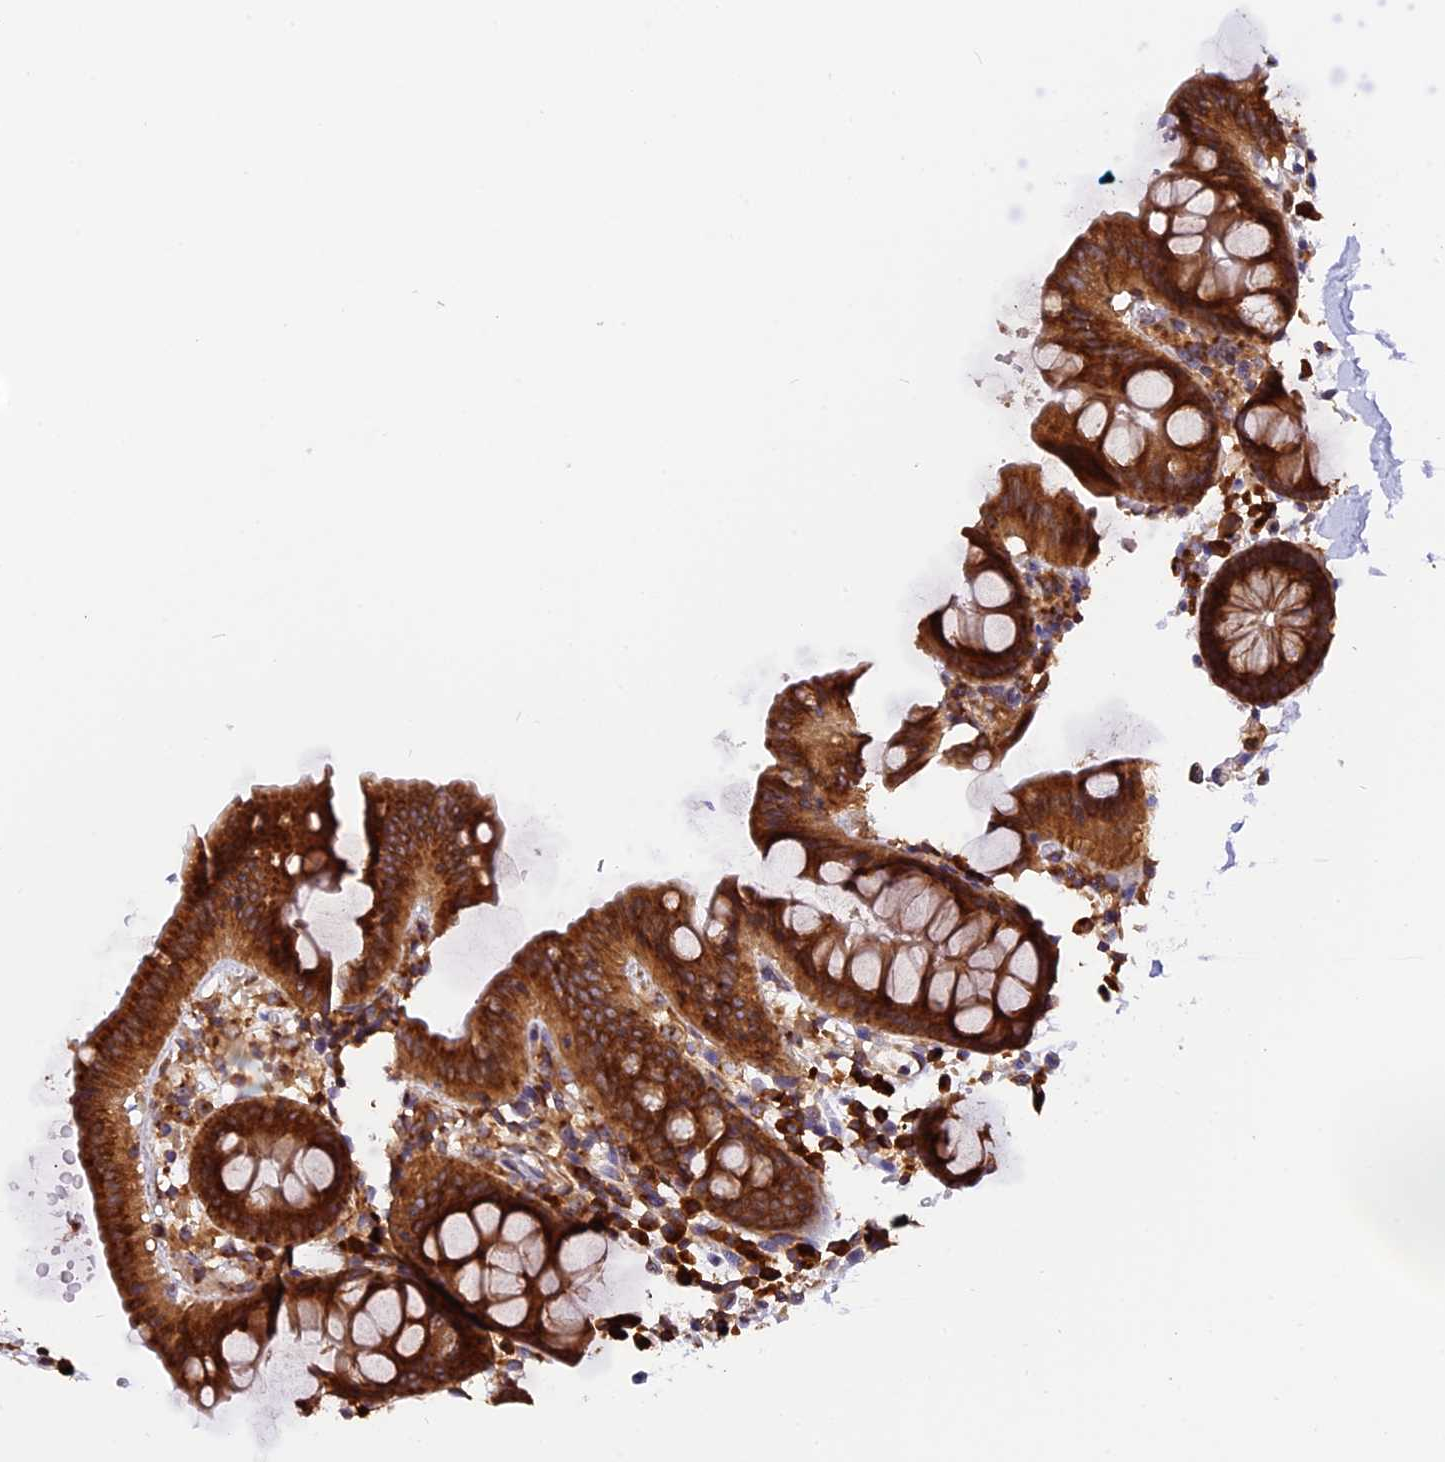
{"staining": {"intensity": "moderate", "quantity": ">75%", "location": "cytoplasmic/membranous"}, "tissue": "colon", "cell_type": "Endothelial cells", "image_type": "normal", "snomed": [{"axis": "morphology", "description": "Normal tissue, NOS"}, {"axis": "topography", "description": "Colon"}], "caption": "Moderate cytoplasmic/membranous protein expression is seen in about >75% of endothelial cells in colon. Immunohistochemistry (ihc) stains the protein of interest in brown and the nuclei are stained blue.", "gene": "GNPTAB", "patient": {"sex": "male", "age": 75}}